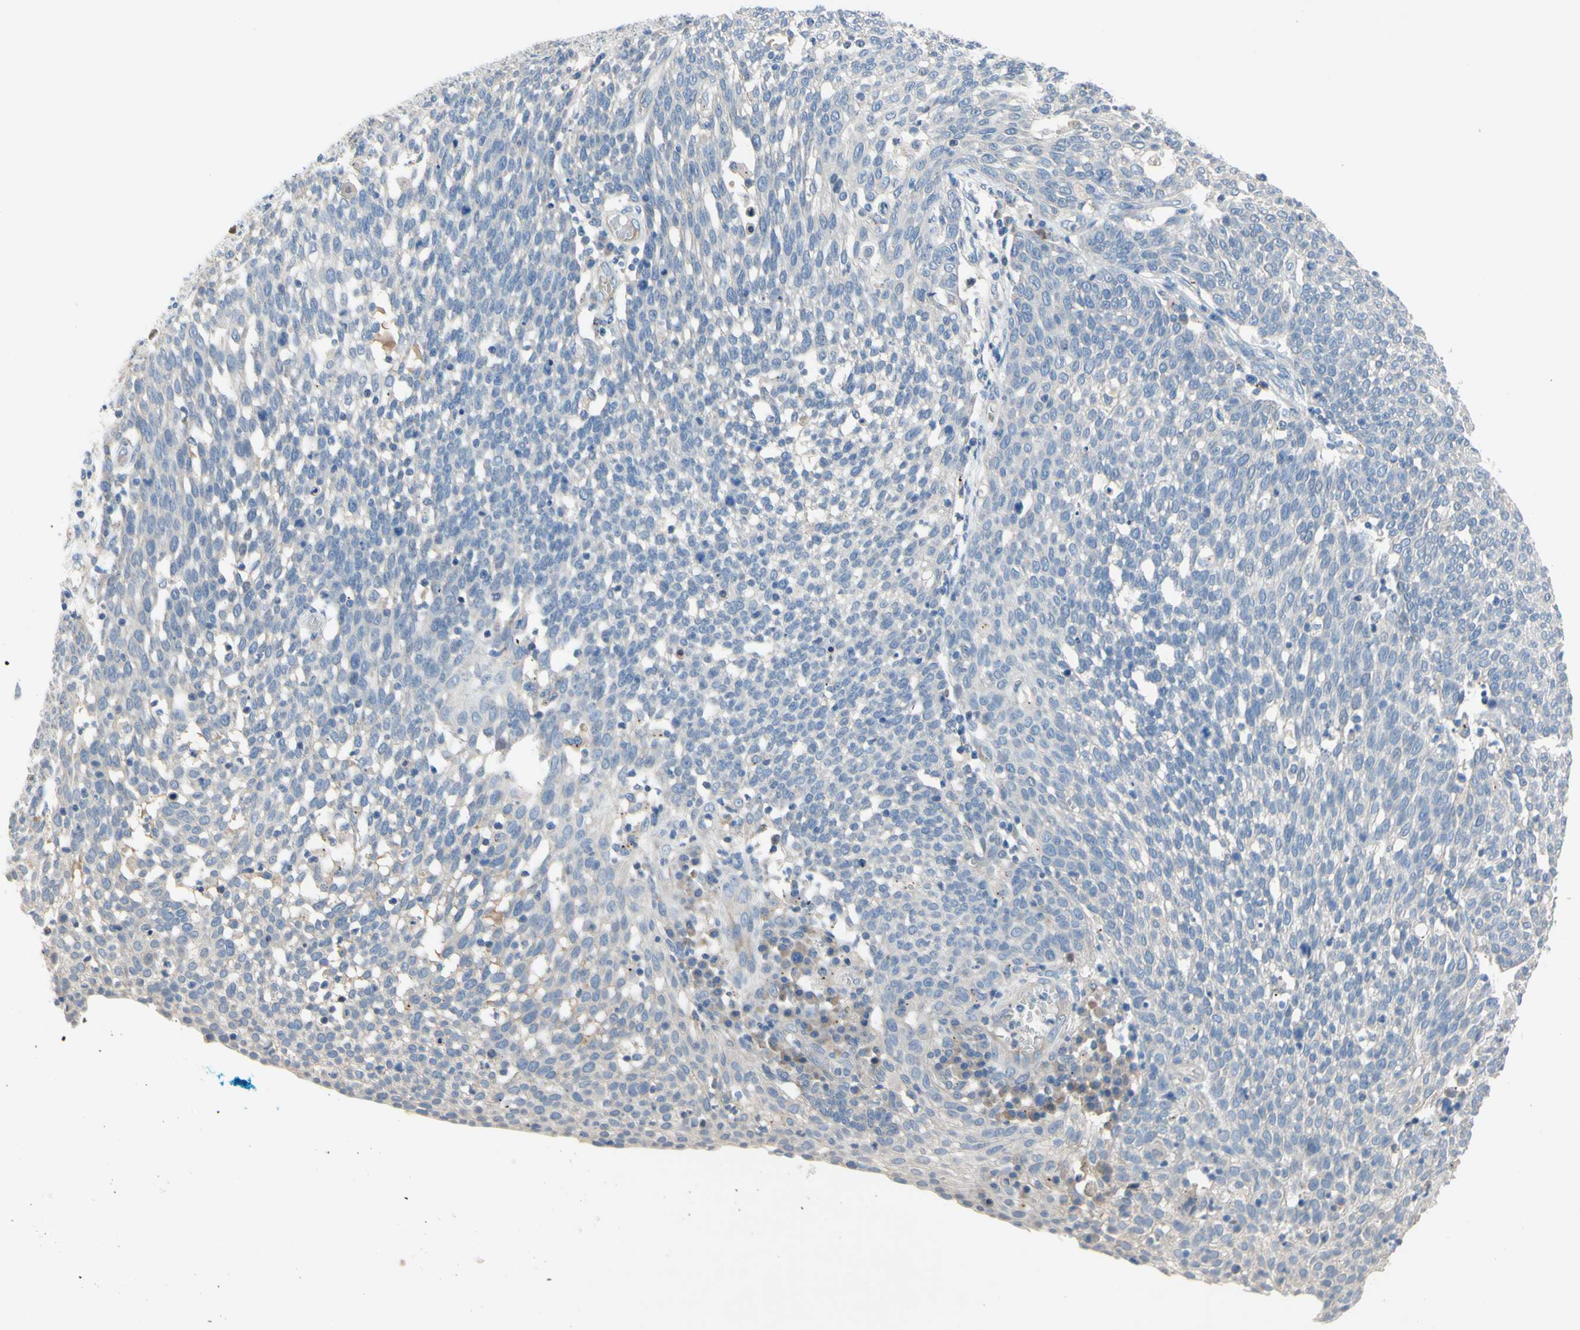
{"staining": {"intensity": "negative", "quantity": "none", "location": "none"}, "tissue": "cervical cancer", "cell_type": "Tumor cells", "image_type": "cancer", "snomed": [{"axis": "morphology", "description": "Squamous cell carcinoma, NOS"}, {"axis": "topography", "description": "Cervix"}], "caption": "Image shows no significant protein staining in tumor cells of cervical squamous cell carcinoma.", "gene": "TMEM59L", "patient": {"sex": "female", "age": 34}}